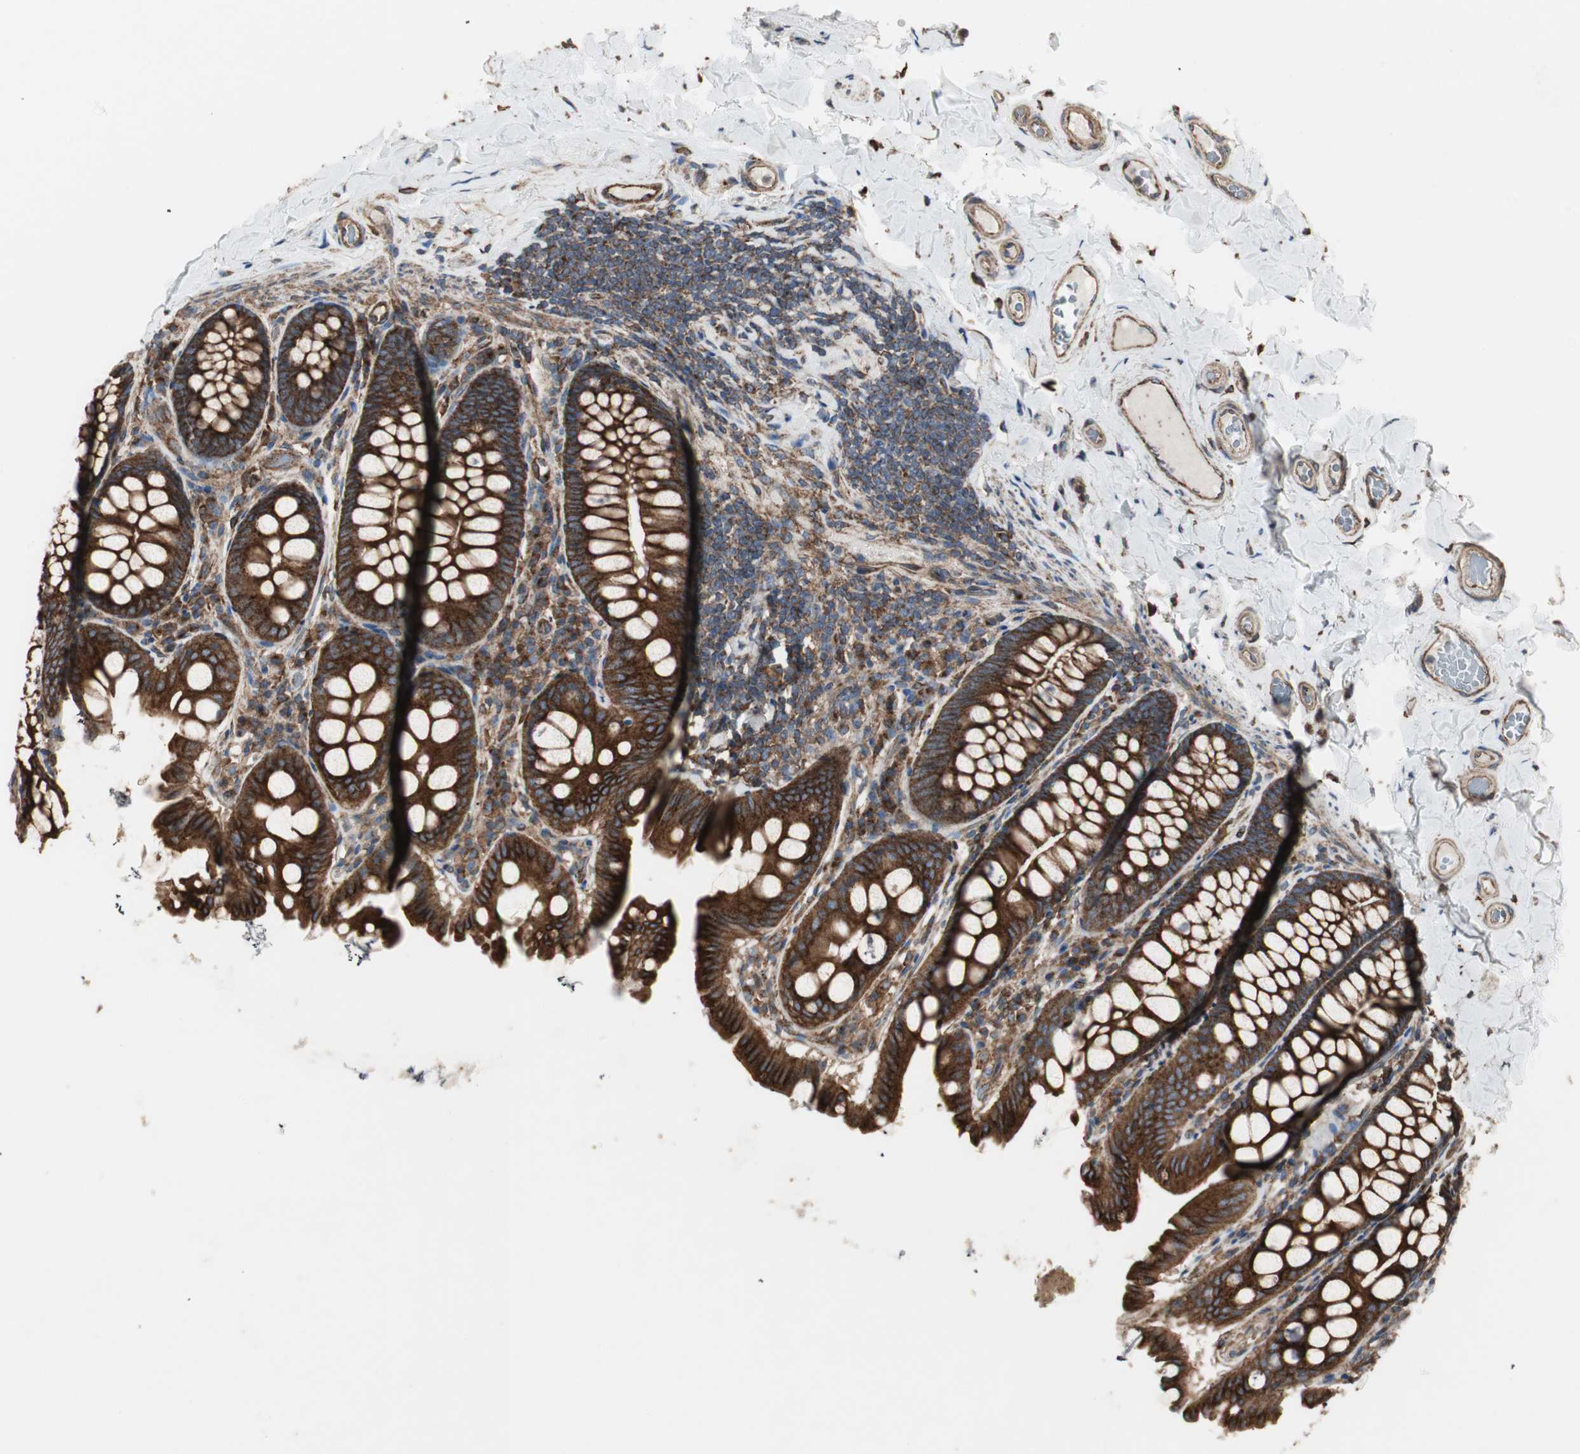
{"staining": {"intensity": "strong", "quantity": ">75%", "location": "cytoplasmic/membranous"}, "tissue": "colon", "cell_type": "Endothelial cells", "image_type": "normal", "snomed": [{"axis": "morphology", "description": "Normal tissue, NOS"}, {"axis": "topography", "description": "Colon"}], "caption": "Immunohistochemical staining of normal human colon reveals >75% levels of strong cytoplasmic/membranous protein positivity in approximately >75% of endothelial cells. (brown staining indicates protein expression, while blue staining denotes nuclei).", "gene": "H6PD", "patient": {"sex": "female", "age": 61}}